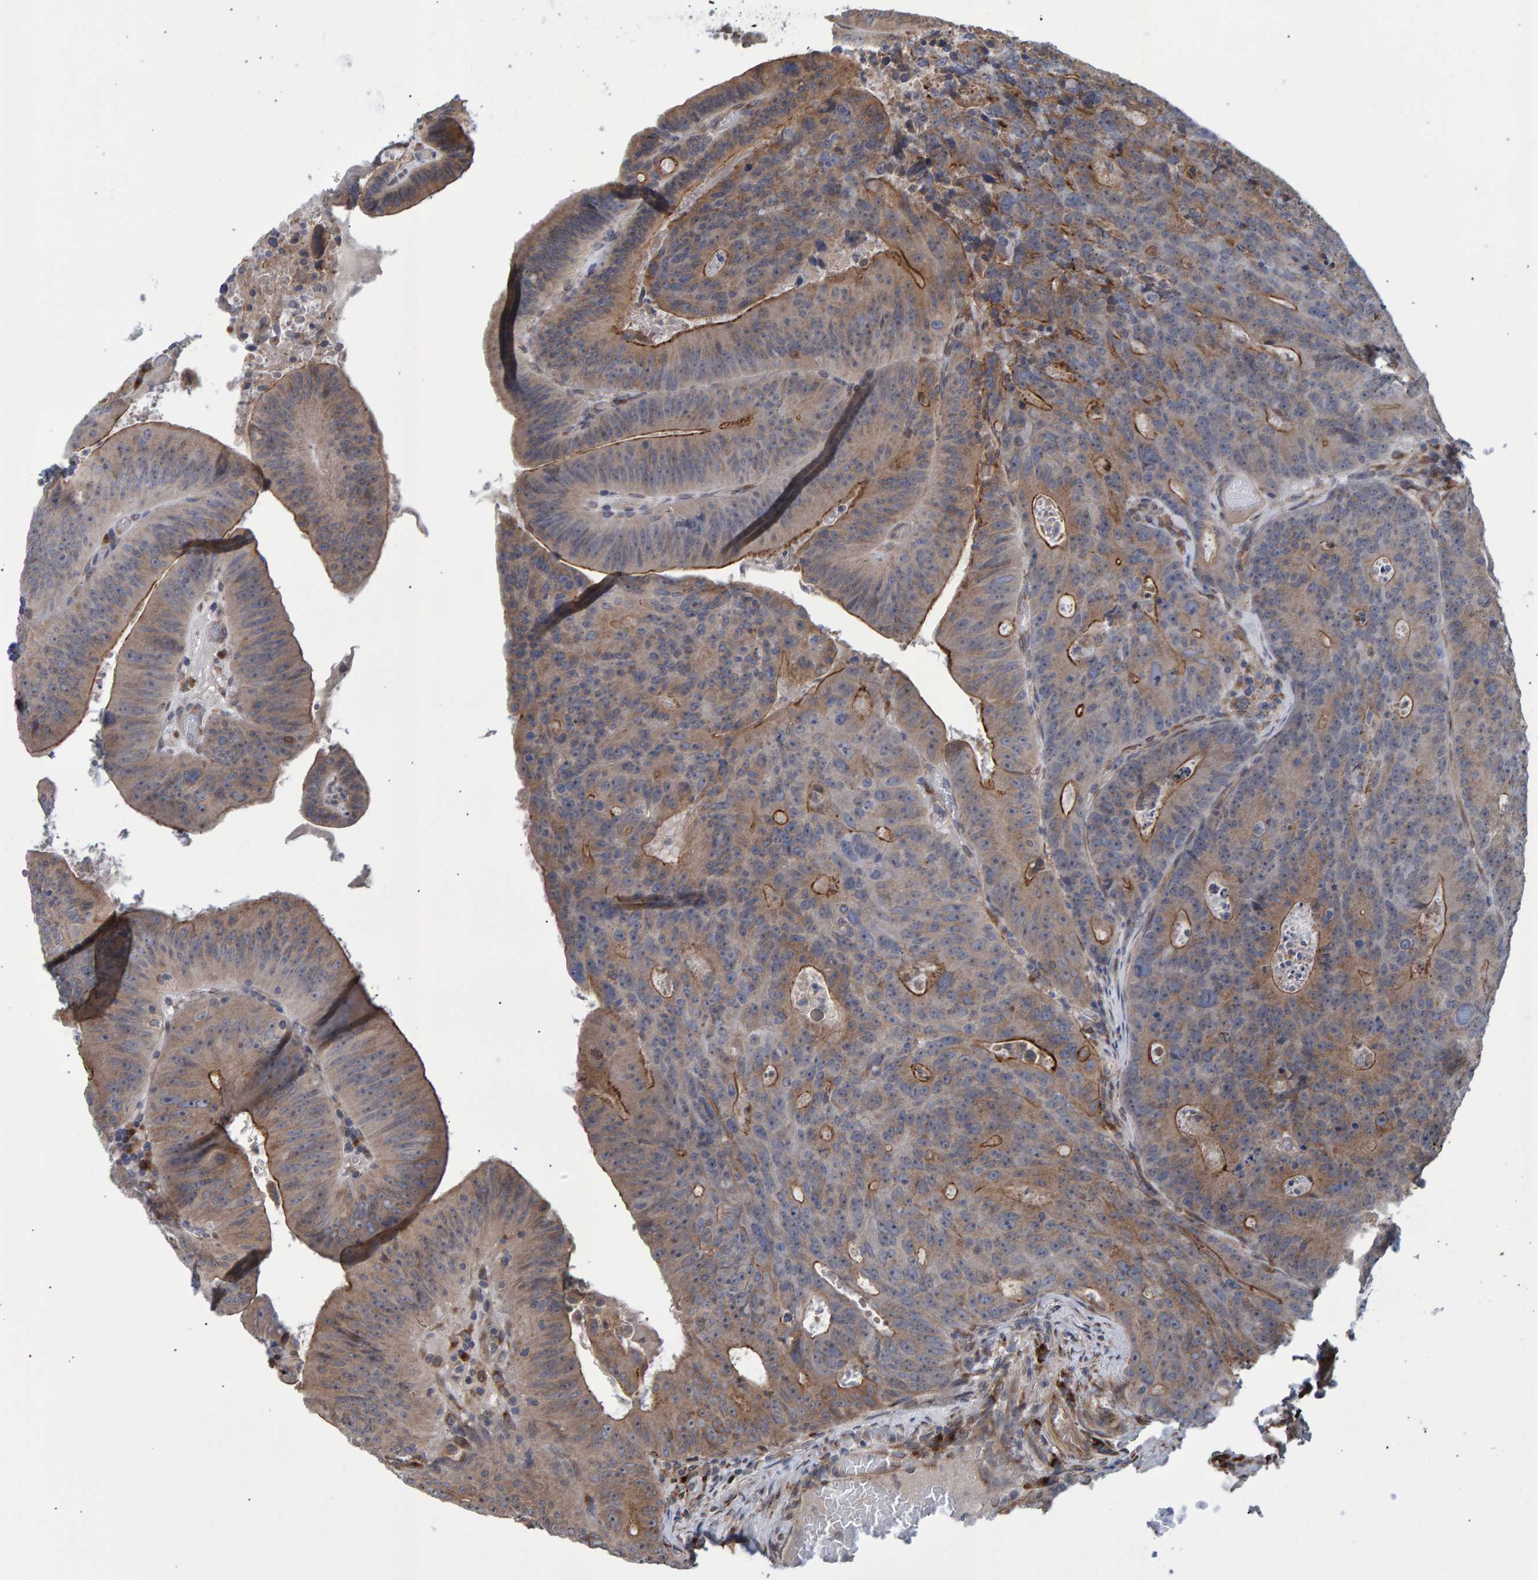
{"staining": {"intensity": "moderate", "quantity": ">75%", "location": "cytoplasmic/membranous"}, "tissue": "colorectal cancer", "cell_type": "Tumor cells", "image_type": "cancer", "snomed": [{"axis": "morphology", "description": "Adenocarcinoma, NOS"}, {"axis": "topography", "description": "Colon"}], "caption": "Protein expression analysis of human adenocarcinoma (colorectal) reveals moderate cytoplasmic/membranous positivity in approximately >75% of tumor cells.", "gene": "FAM117A", "patient": {"sex": "male", "age": 87}}